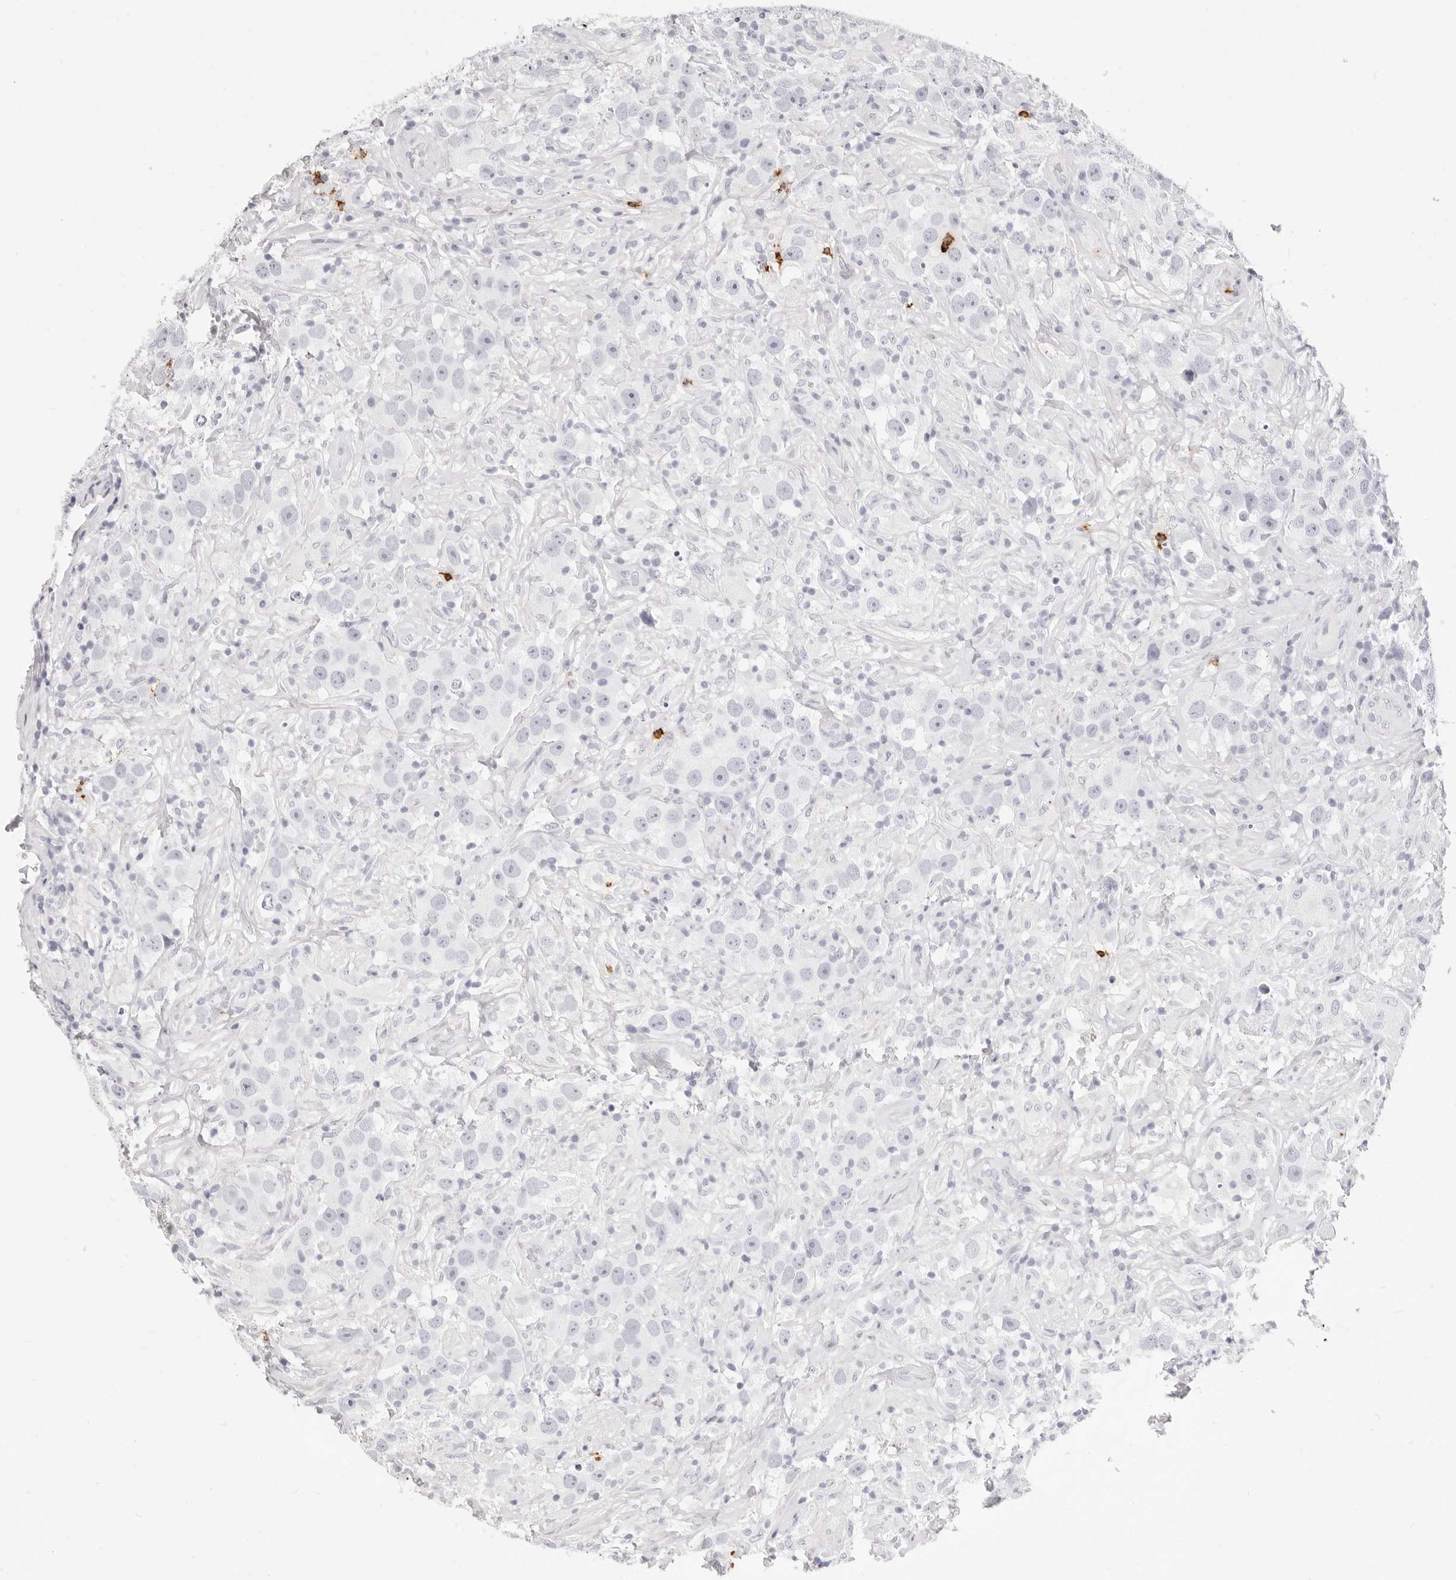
{"staining": {"intensity": "negative", "quantity": "none", "location": "none"}, "tissue": "testis cancer", "cell_type": "Tumor cells", "image_type": "cancer", "snomed": [{"axis": "morphology", "description": "Seminoma, NOS"}, {"axis": "topography", "description": "Testis"}], "caption": "Immunohistochemistry (IHC) of human testis cancer (seminoma) exhibits no positivity in tumor cells.", "gene": "CAMP", "patient": {"sex": "male", "age": 49}}